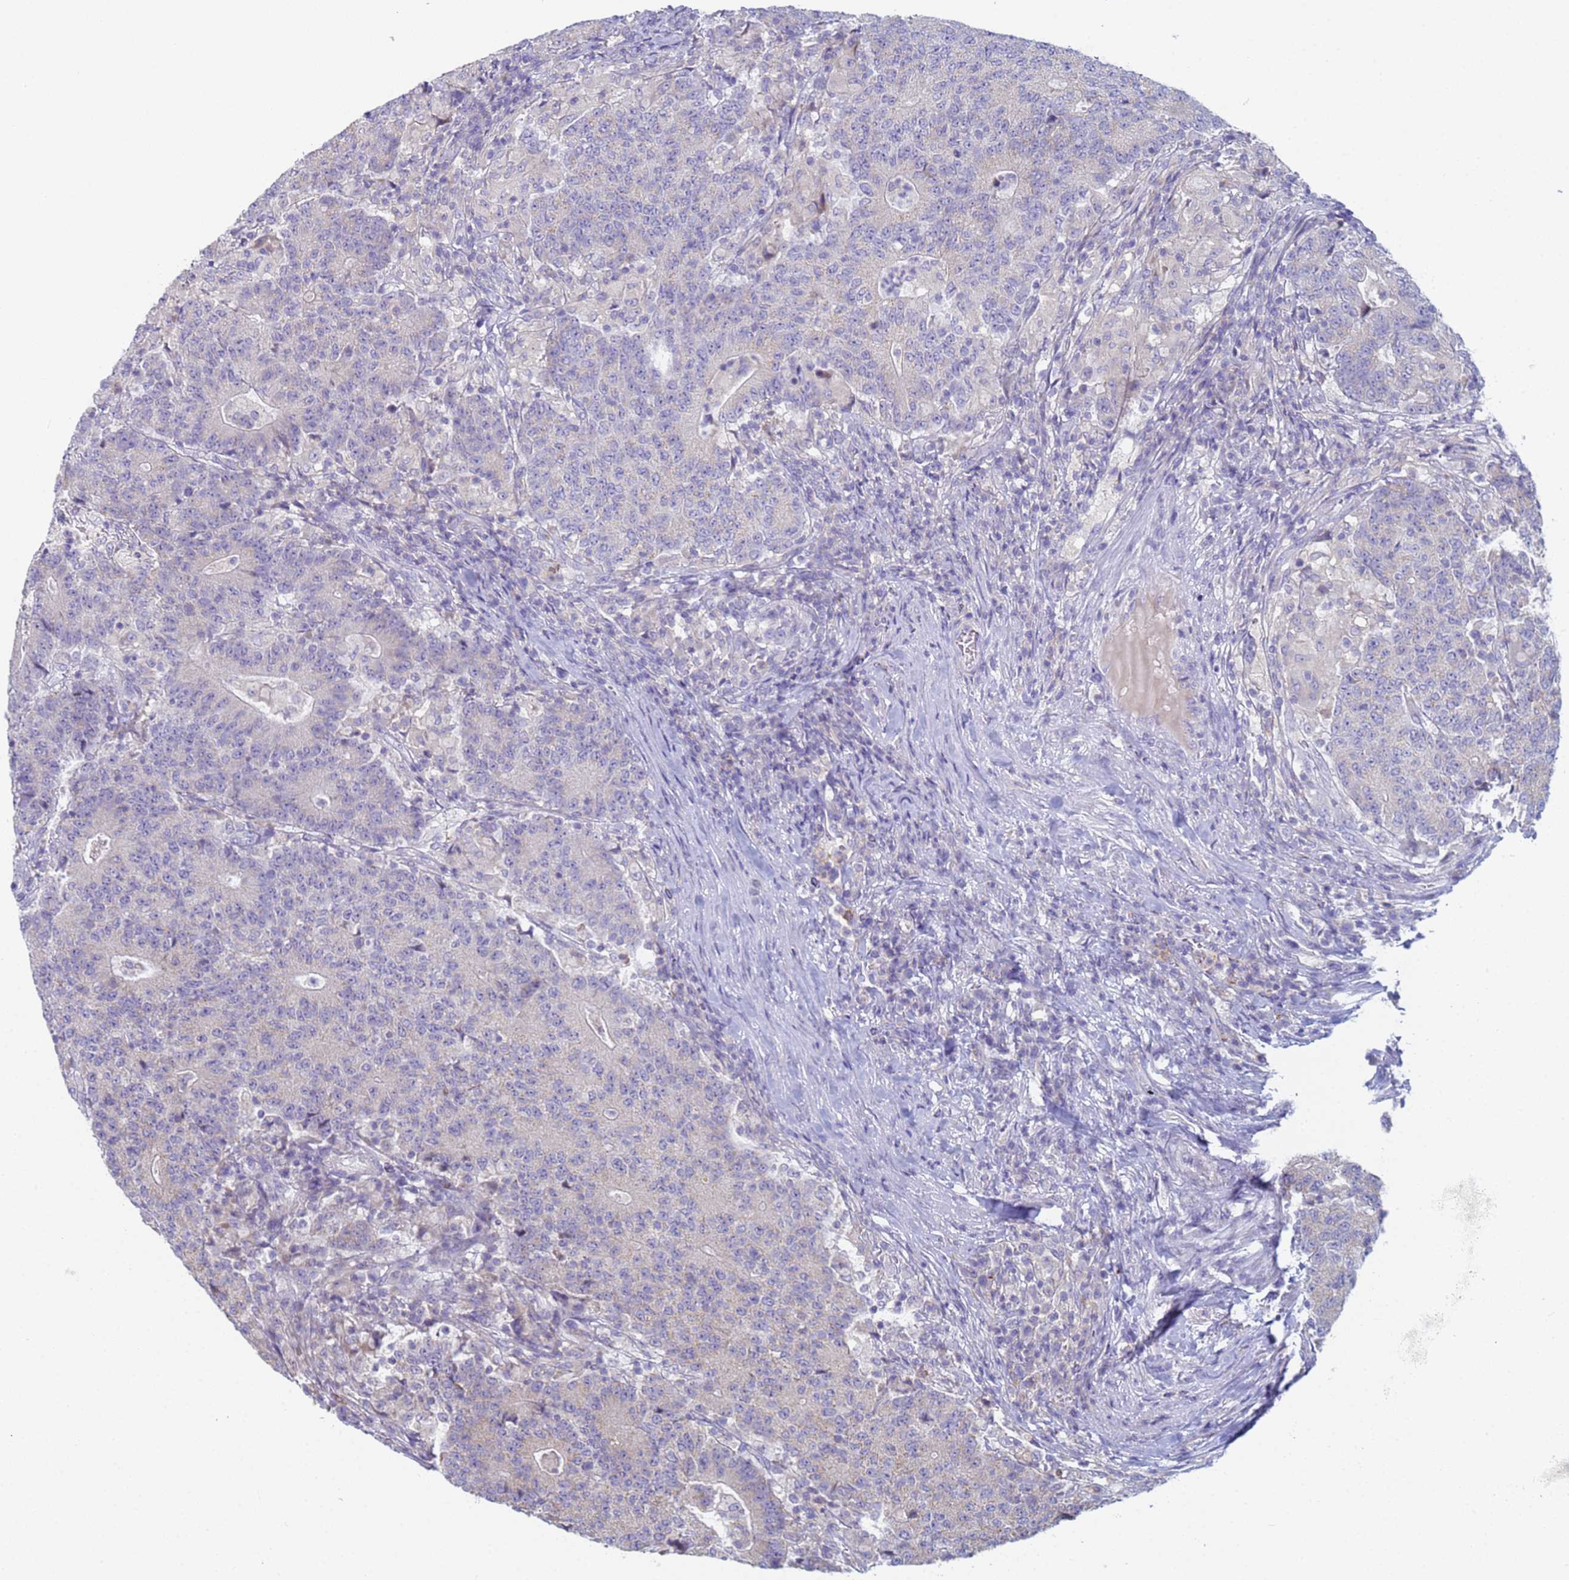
{"staining": {"intensity": "negative", "quantity": "none", "location": "none"}, "tissue": "colorectal cancer", "cell_type": "Tumor cells", "image_type": "cancer", "snomed": [{"axis": "morphology", "description": "Adenocarcinoma, NOS"}, {"axis": "topography", "description": "Colon"}], "caption": "Colorectal adenocarcinoma stained for a protein using IHC displays no staining tumor cells.", "gene": "CR1", "patient": {"sex": "female", "age": 75}}